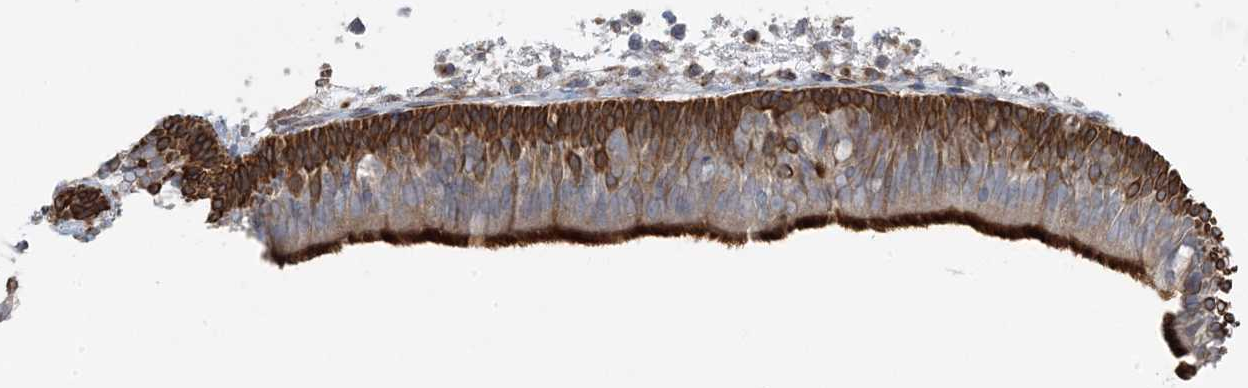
{"staining": {"intensity": "strong", "quantity": ">75%", "location": "cytoplasmic/membranous"}, "tissue": "nasopharynx", "cell_type": "Respiratory epithelial cells", "image_type": "normal", "snomed": [{"axis": "morphology", "description": "Normal tissue, NOS"}, {"axis": "morphology", "description": "Inflammation, NOS"}, {"axis": "morphology", "description": "Malignant melanoma, Metastatic site"}, {"axis": "topography", "description": "Nasopharynx"}], "caption": "High-magnification brightfield microscopy of normal nasopharynx stained with DAB (brown) and counterstained with hematoxylin (blue). respiratory epithelial cells exhibit strong cytoplasmic/membranous staining is identified in approximately>75% of cells.", "gene": "PIK3R4", "patient": {"sex": "male", "age": 70}}